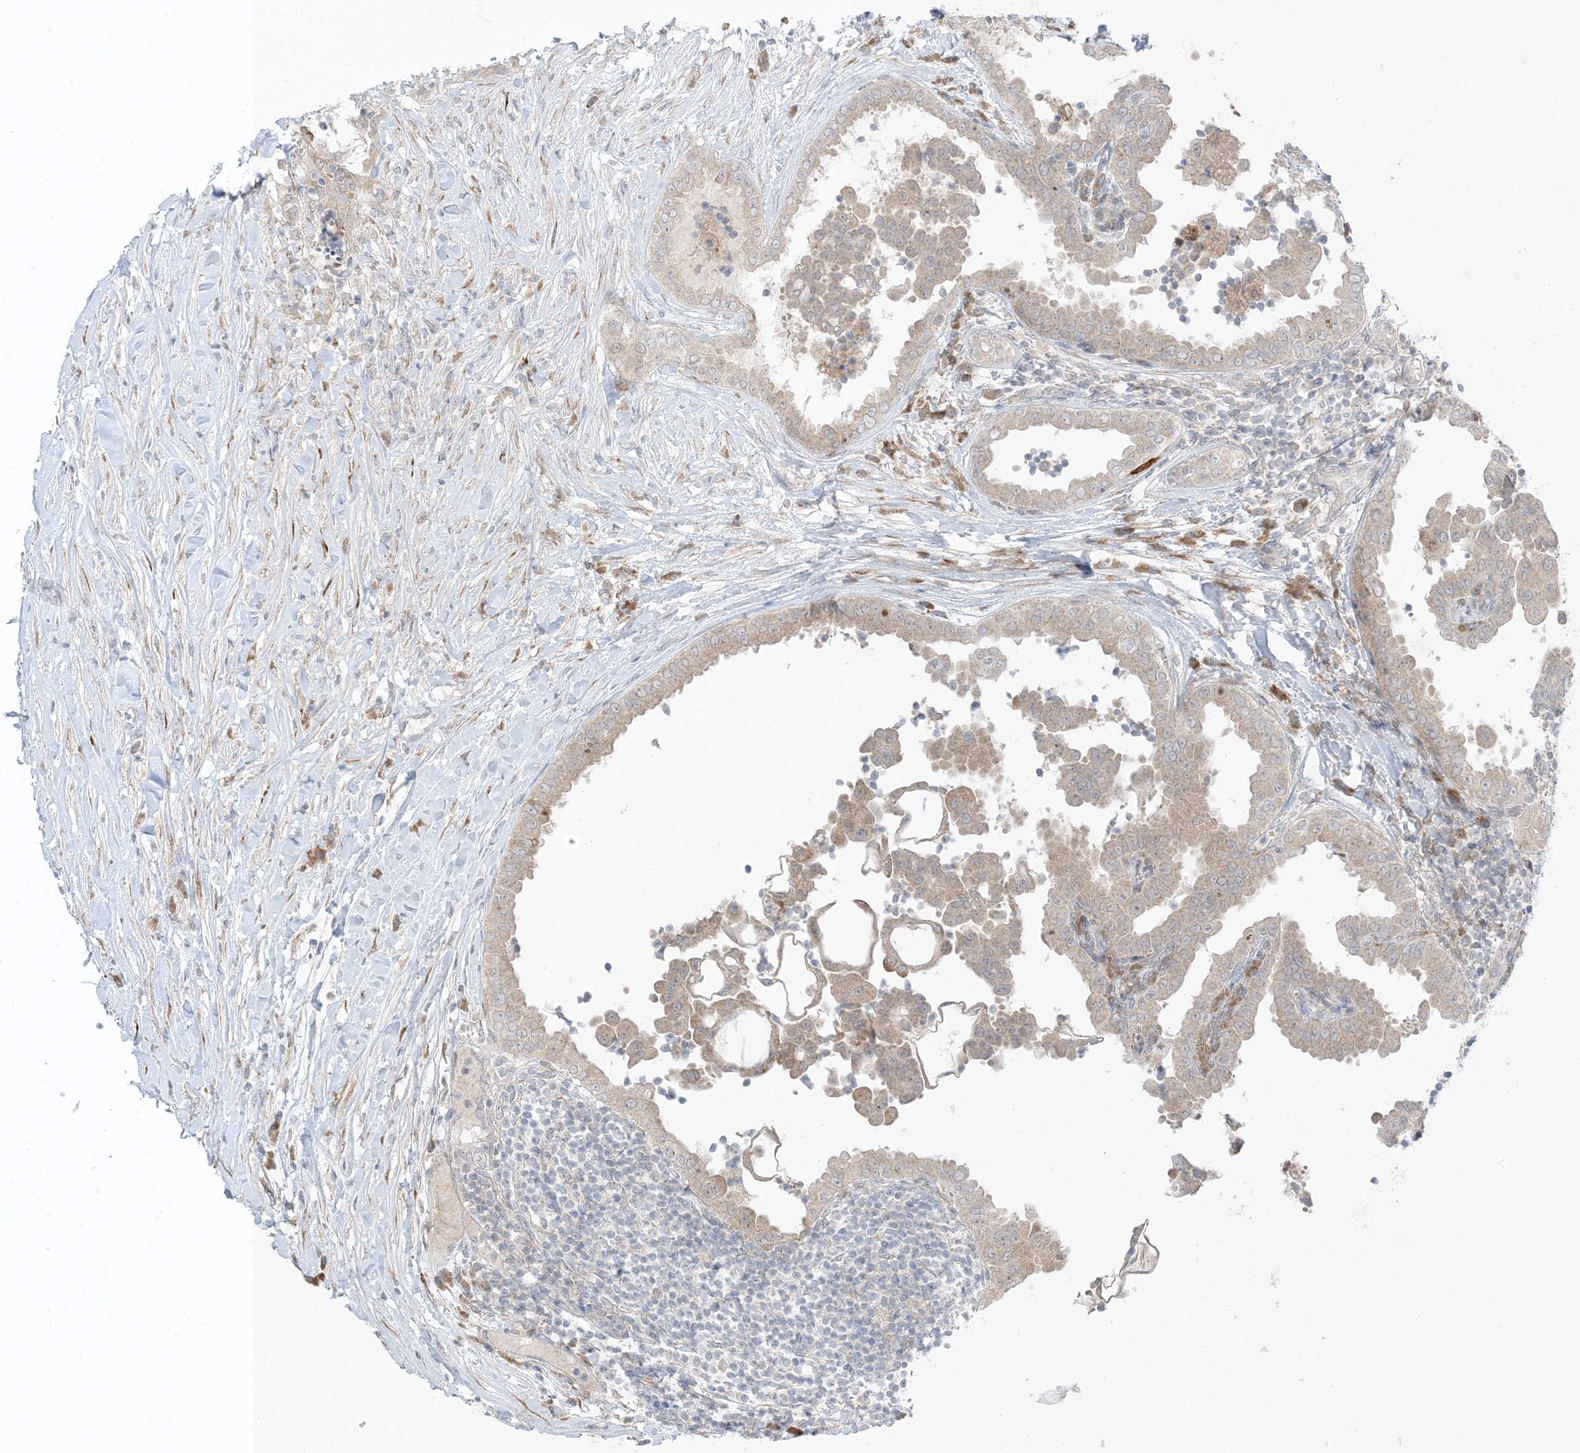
{"staining": {"intensity": "weak", "quantity": "25%-75%", "location": "cytoplasmic/membranous"}, "tissue": "thyroid cancer", "cell_type": "Tumor cells", "image_type": "cancer", "snomed": [{"axis": "morphology", "description": "Papillary adenocarcinoma, NOS"}, {"axis": "topography", "description": "Thyroid gland"}], "caption": "Weak cytoplasmic/membranous expression for a protein is appreciated in about 25%-75% of tumor cells of thyroid cancer (papillary adenocarcinoma) using immunohistochemistry (IHC).", "gene": "ODC1", "patient": {"sex": "male", "age": 33}}